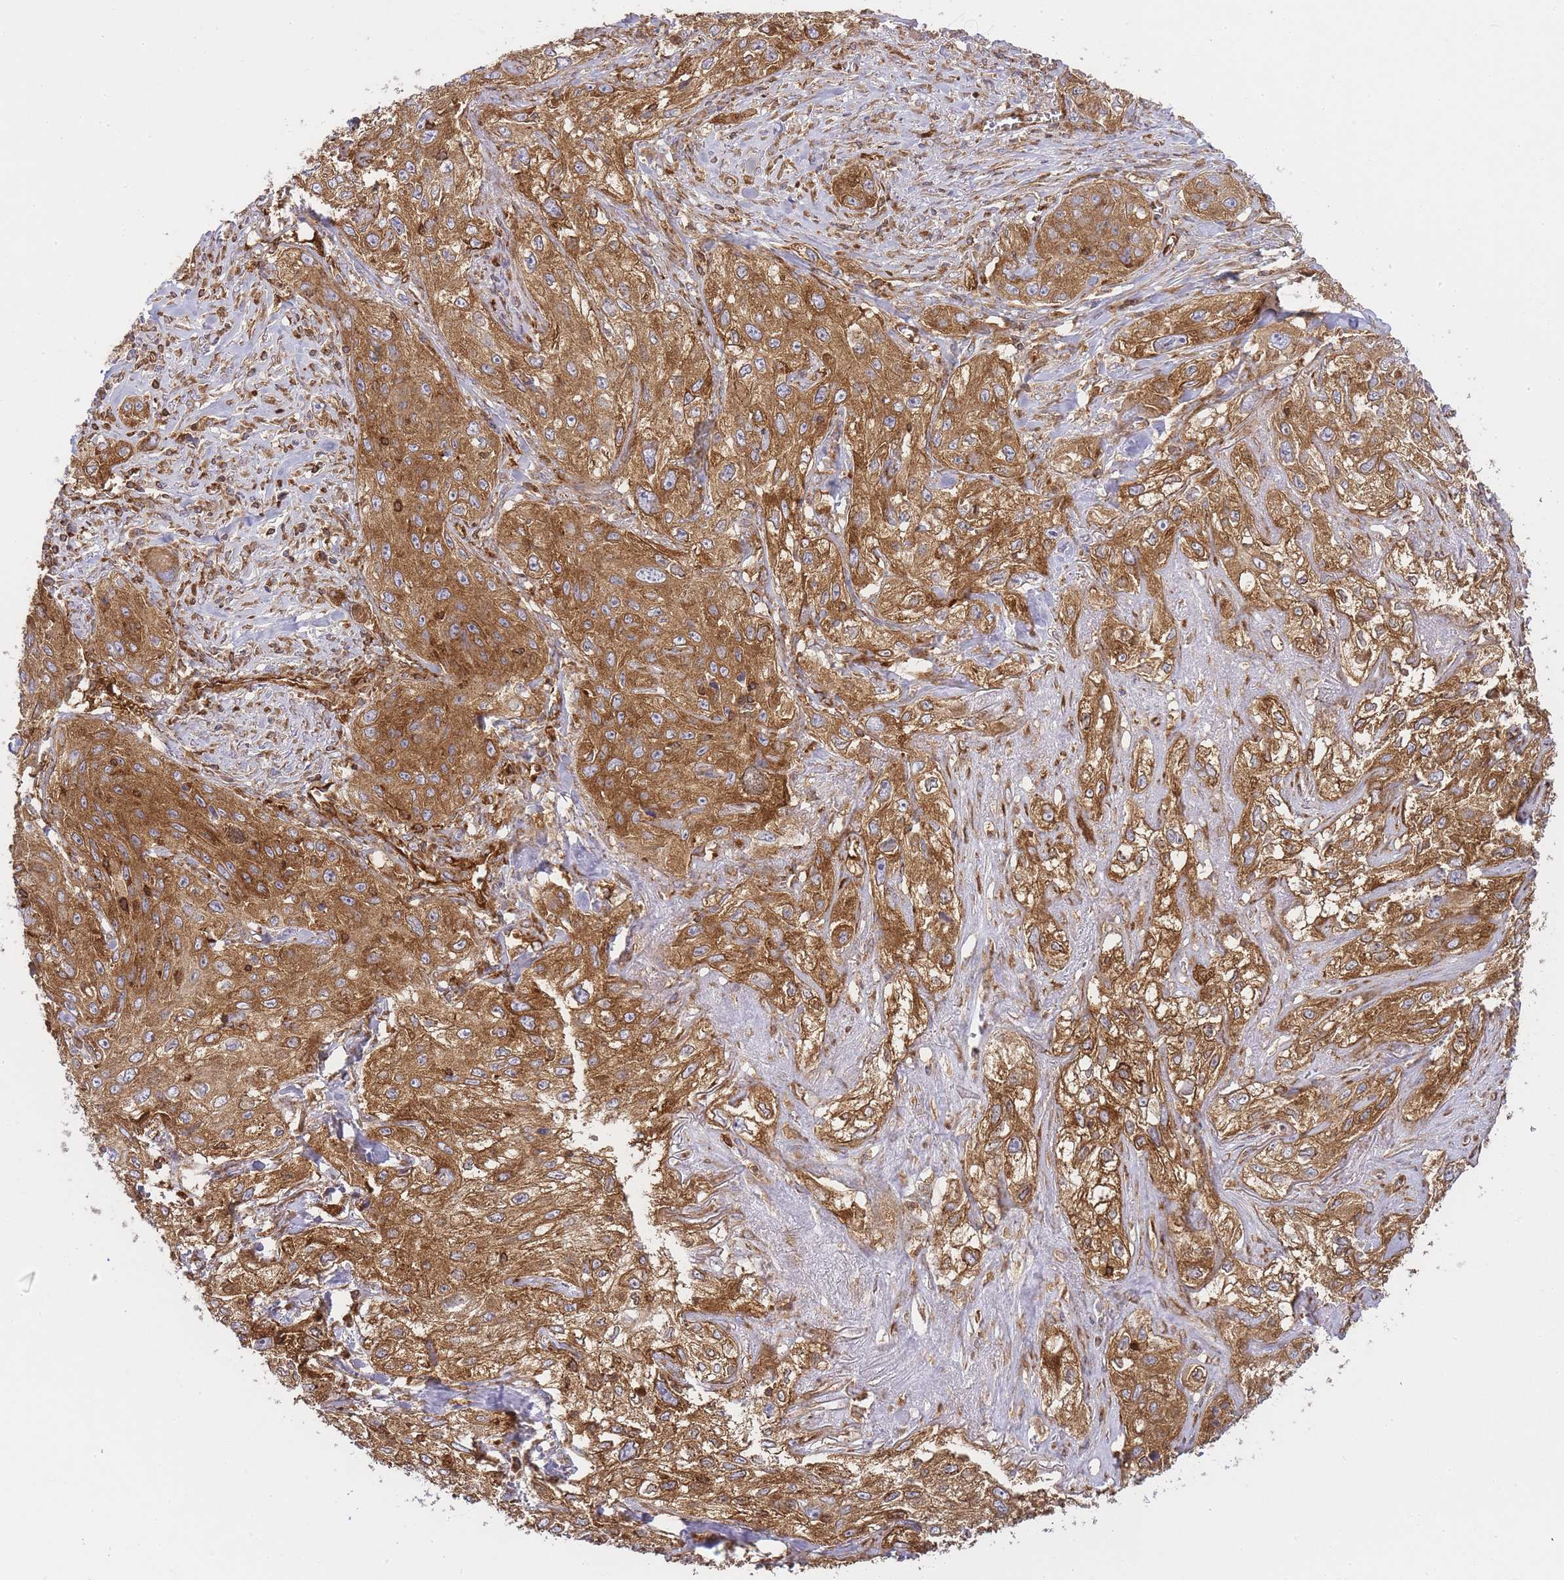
{"staining": {"intensity": "moderate", "quantity": ">75%", "location": "cytoplasmic/membranous"}, "tissue": "lung cancer", "cell_type": "Tumor cells", "image_type": "cancer", "snomed": [{"axis": "morphology", "description": "Squamous cell carcinoma, NOS"}, {"axis": "topography", "description": "Lung"}], "caption": "Moderate cytoplasmic/membranous positivity is identified in approximately >75% of tumor cells in squamous cell carcinoma (lung). The staining was performed using DAB (3,3'-diaminobenzidine), with brown indicating positive protein expression. Nuclei are stained blue with hematoxylin.", "gene": "MSN", "patient": {"sex": "female", "age": 69}}